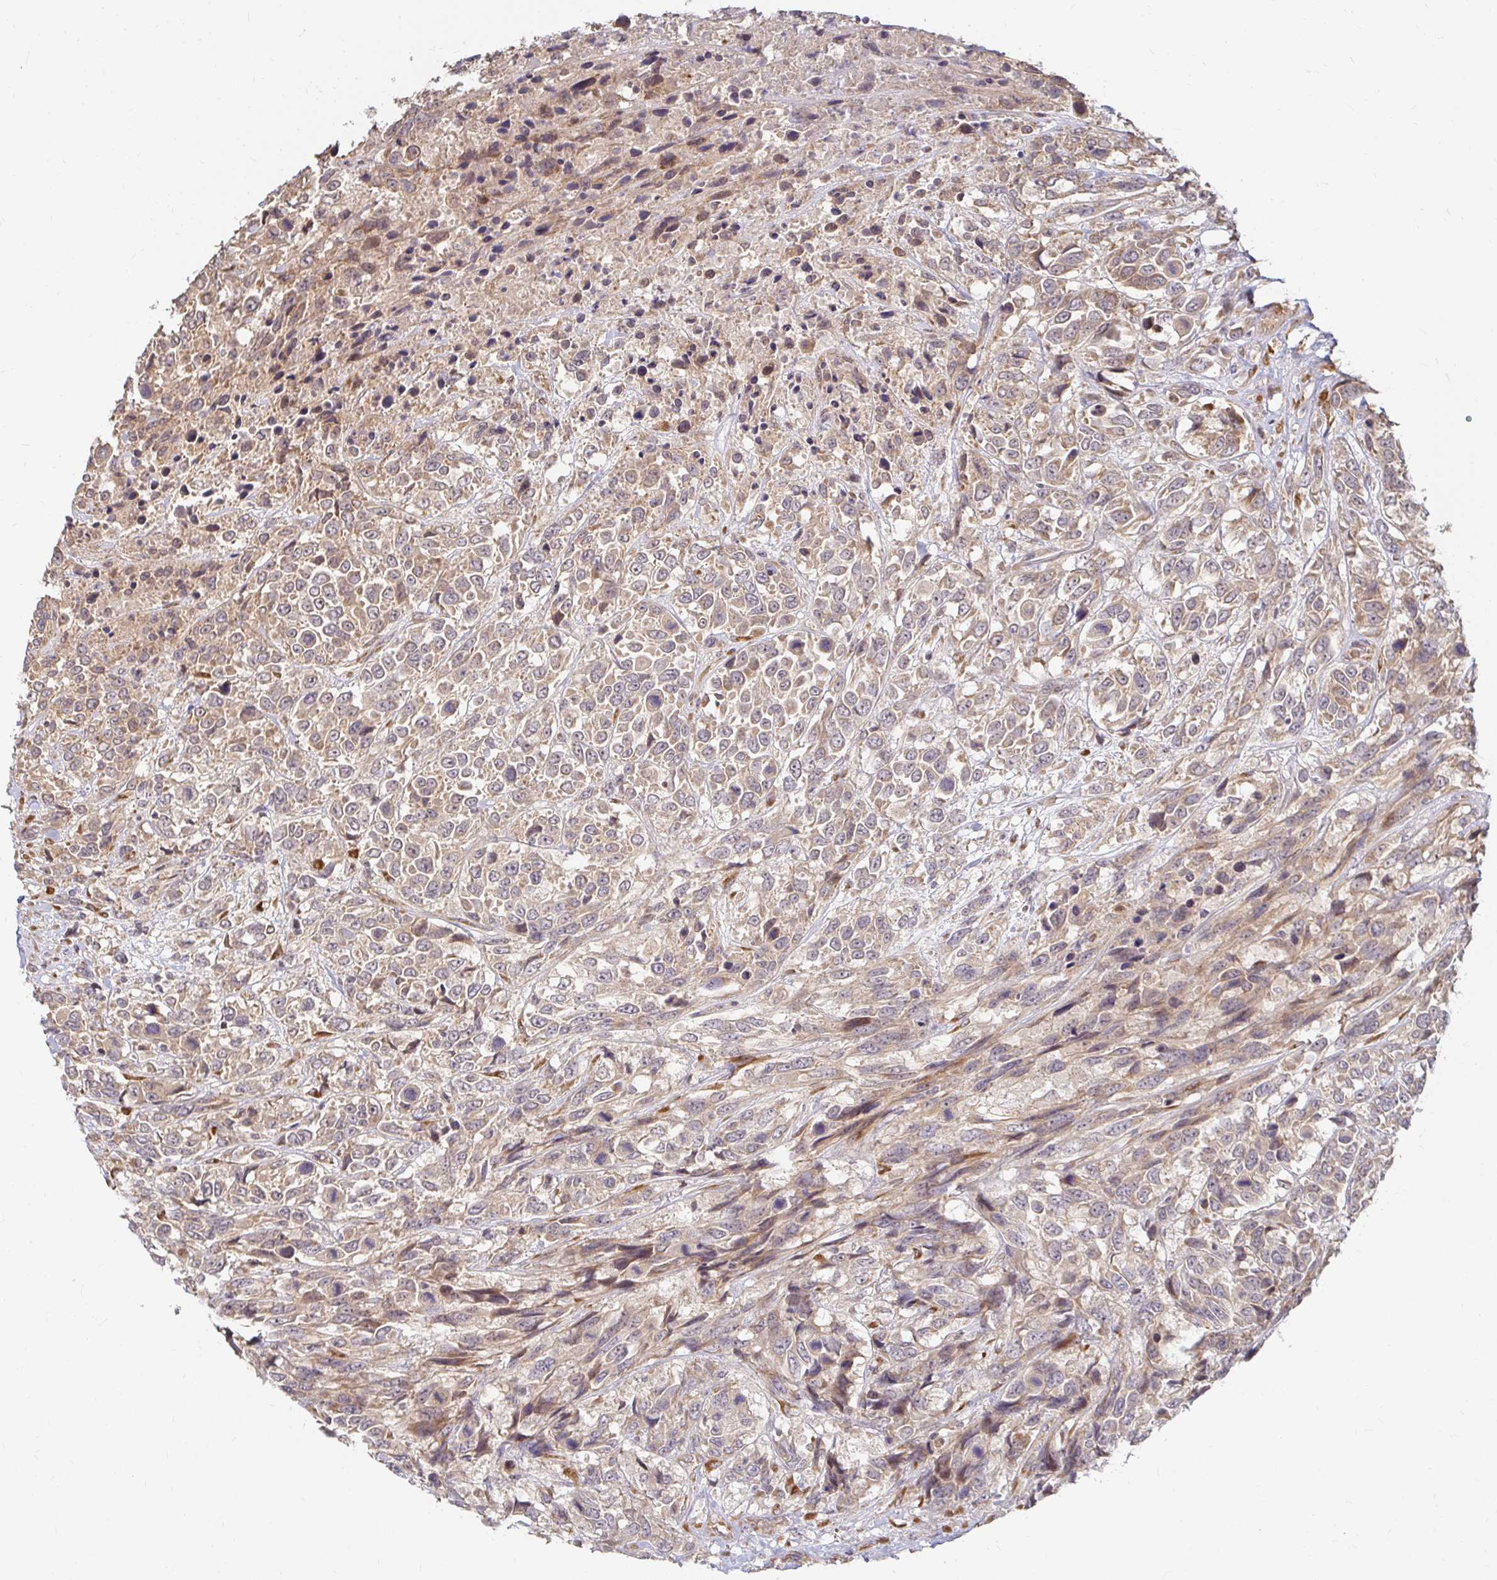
{"staining": {"intensity": "weak", "quantity": ">75%", "location": "cytoplasmic/membranous"}, "tissue": "urothelial cancer", "cell_type": "Tumor cells", "image_type": "cancer", "snomed": [{"axis": "morphology", "description": "Urothelial carcinoma, High grade"}, {"axis": "topography", "description": "Urinary bladder"}], "caption": "Tumor cells demonstrate low levels of weak cytoplasmic/membranous positivity in approximately >75% of cells in high-grade urothelial carcinoma. The staining was performed using DAB, with brown indicating positive protein expression. Nuclei are stained blue with hematoxylin.", "gene": "CAST", "patient": {"sex": "female", "age": 70}}